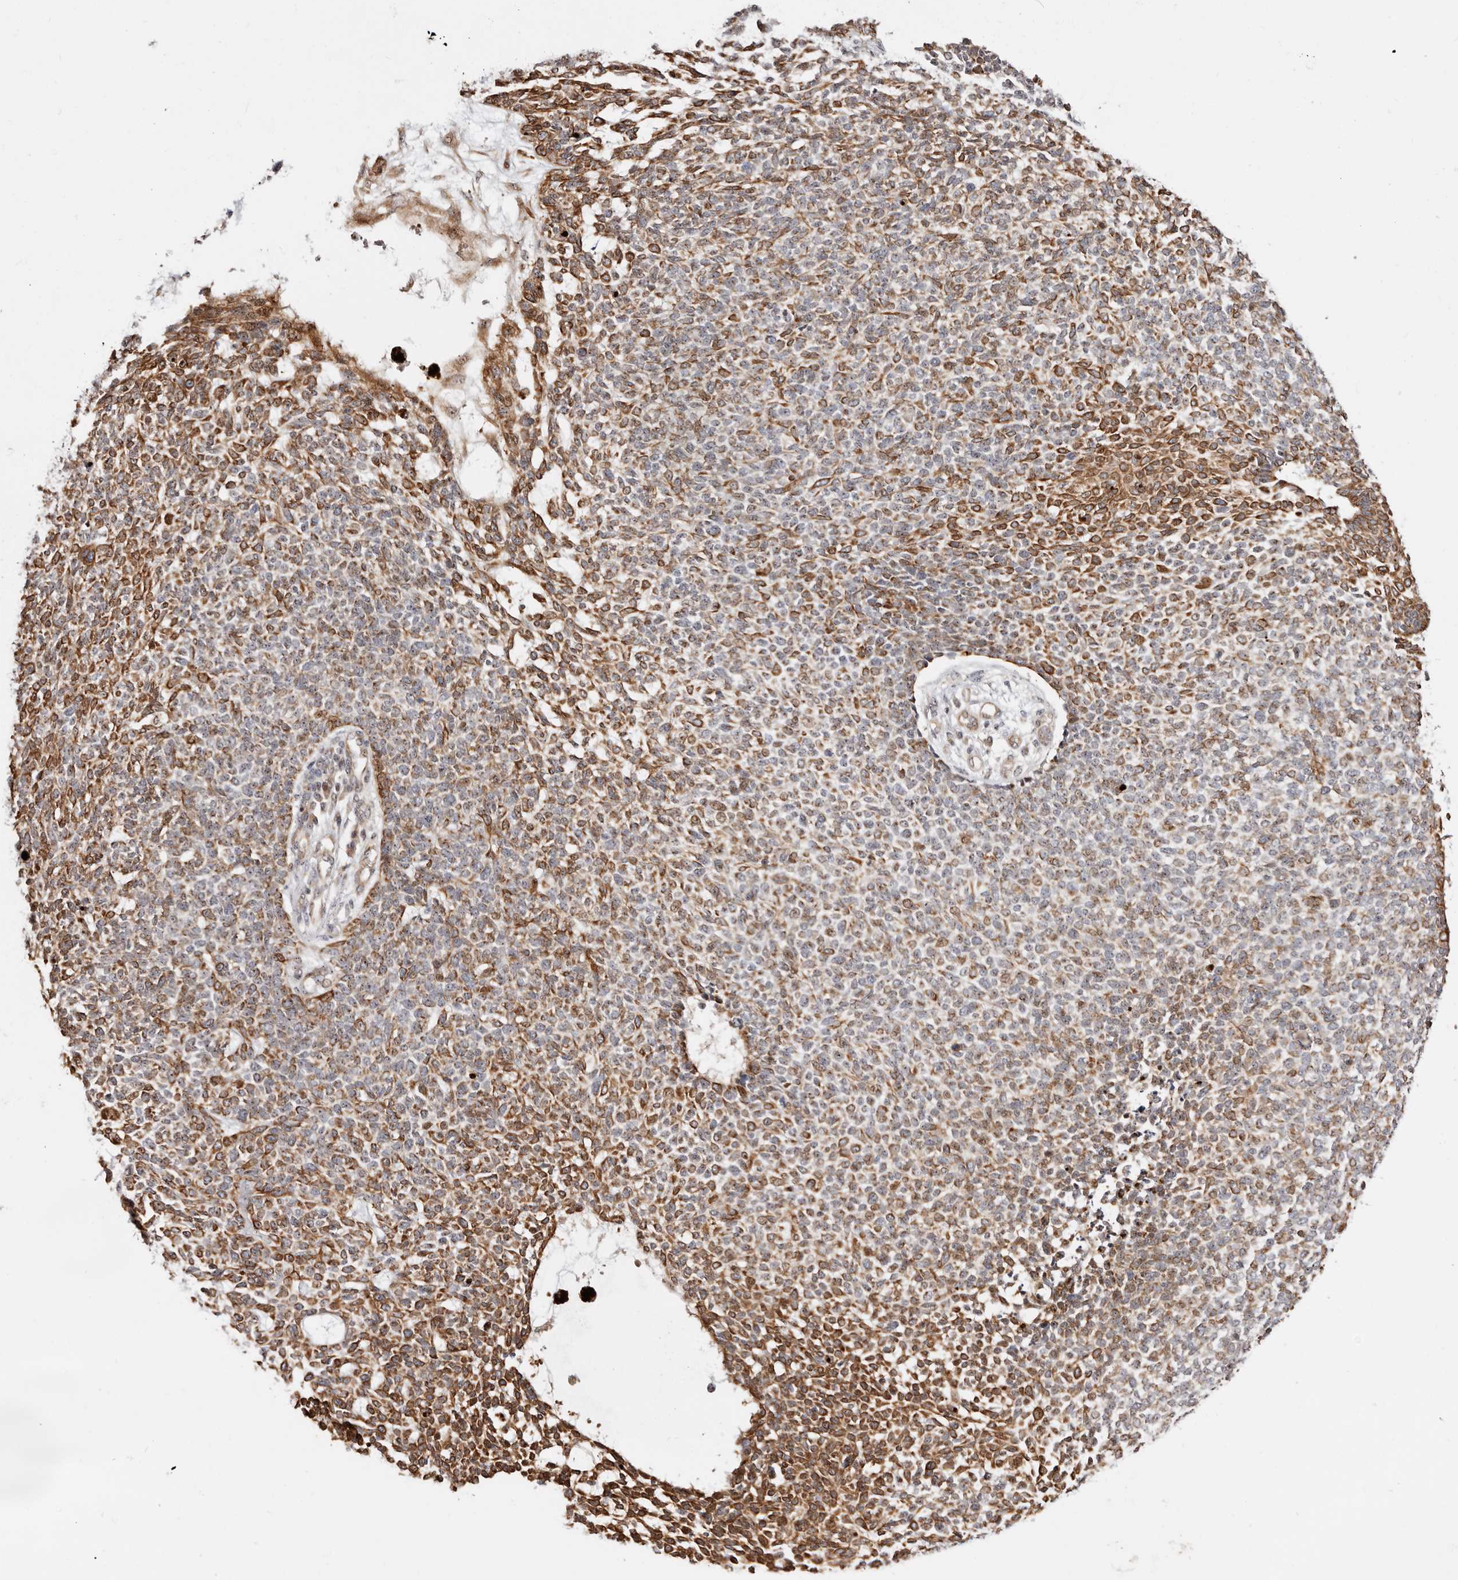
{"staining": {"intensity": "strong", "quantity": ">75%", "location": "cytoplasmic/membranous"}, "tissue": "skin cancer", "cell_type": "Tumor cells", "image_type": "cancer", "snomed": [{"axis": "morphology", "description": "Basal cell carcinoma"}, {"axis": "topography", "description": "Skin"}], "caption": "A brown stain highlights strong cytoplasmic/membranous expression of a protein in human skin cancer (basal cell carcinoma) tumor cells.", "gene": "ODF2L", "patient": {"sex": "female", "age": 84}}